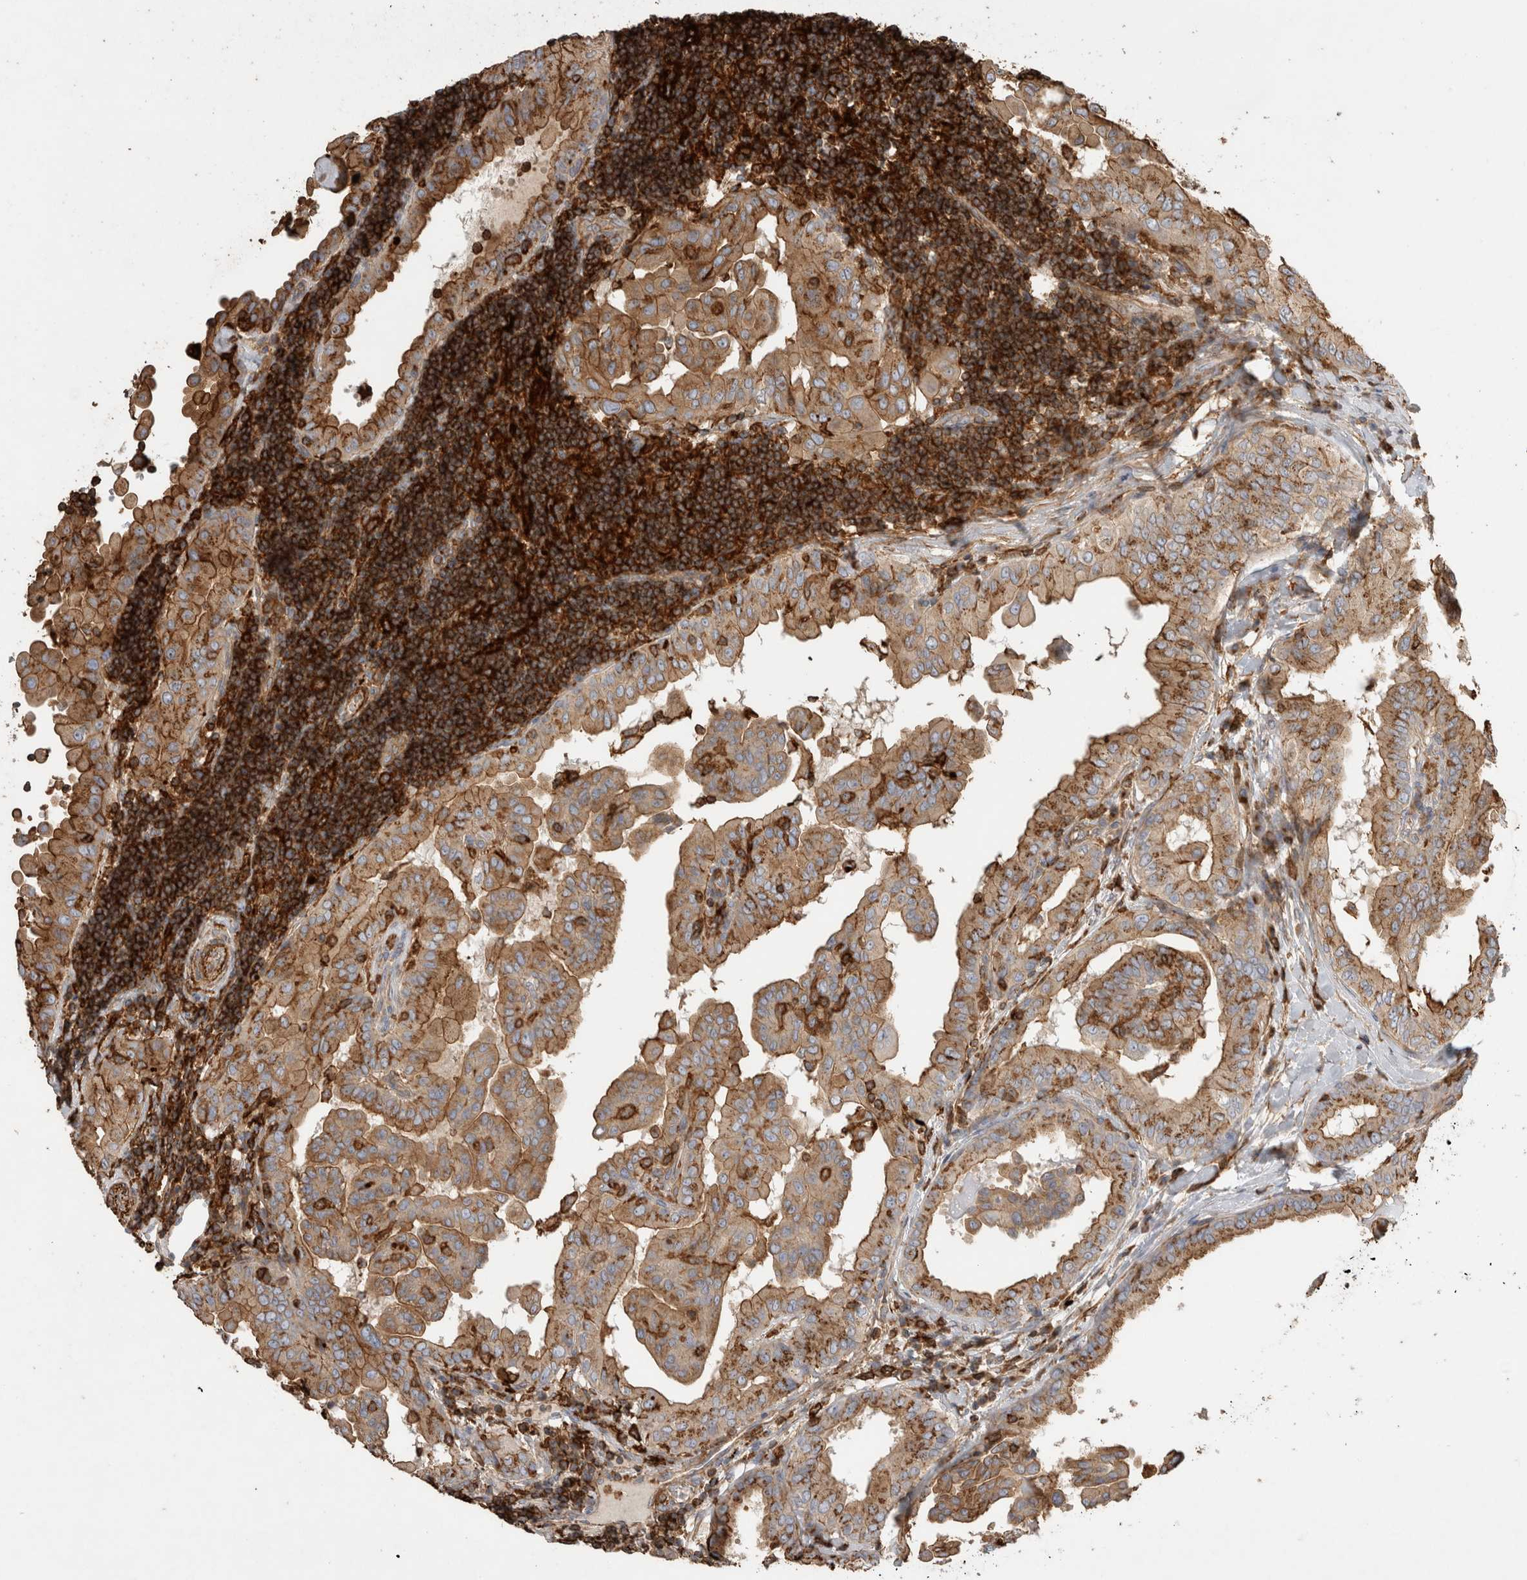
{"staining": {"intensity": "moderate", "quantity": ">75%", "location": "cytoplasmic/membranous"}, "tissue": "thyroid cancer", "cell_type": "Tumor cells", "image_type": "cancer", "snomed": [{"axis": "morphology", "description": "Papillary adenocarcinoma, NOS"}, {"axis": "topography", "description": "Thyroid gland"}], "caption": "Protein analysis of thyroid cancer tissue exhibits moderate cytoplasmic/membranous positivity in about >75% of tumor cells. The staining was performed using DAB to visualize the protein expression in brown, while the nuclei were stained in blue with hematoxylin (Magnification: 20x).", "gene": "GPER1", "patient": {"sex": "male", "age": 33}}